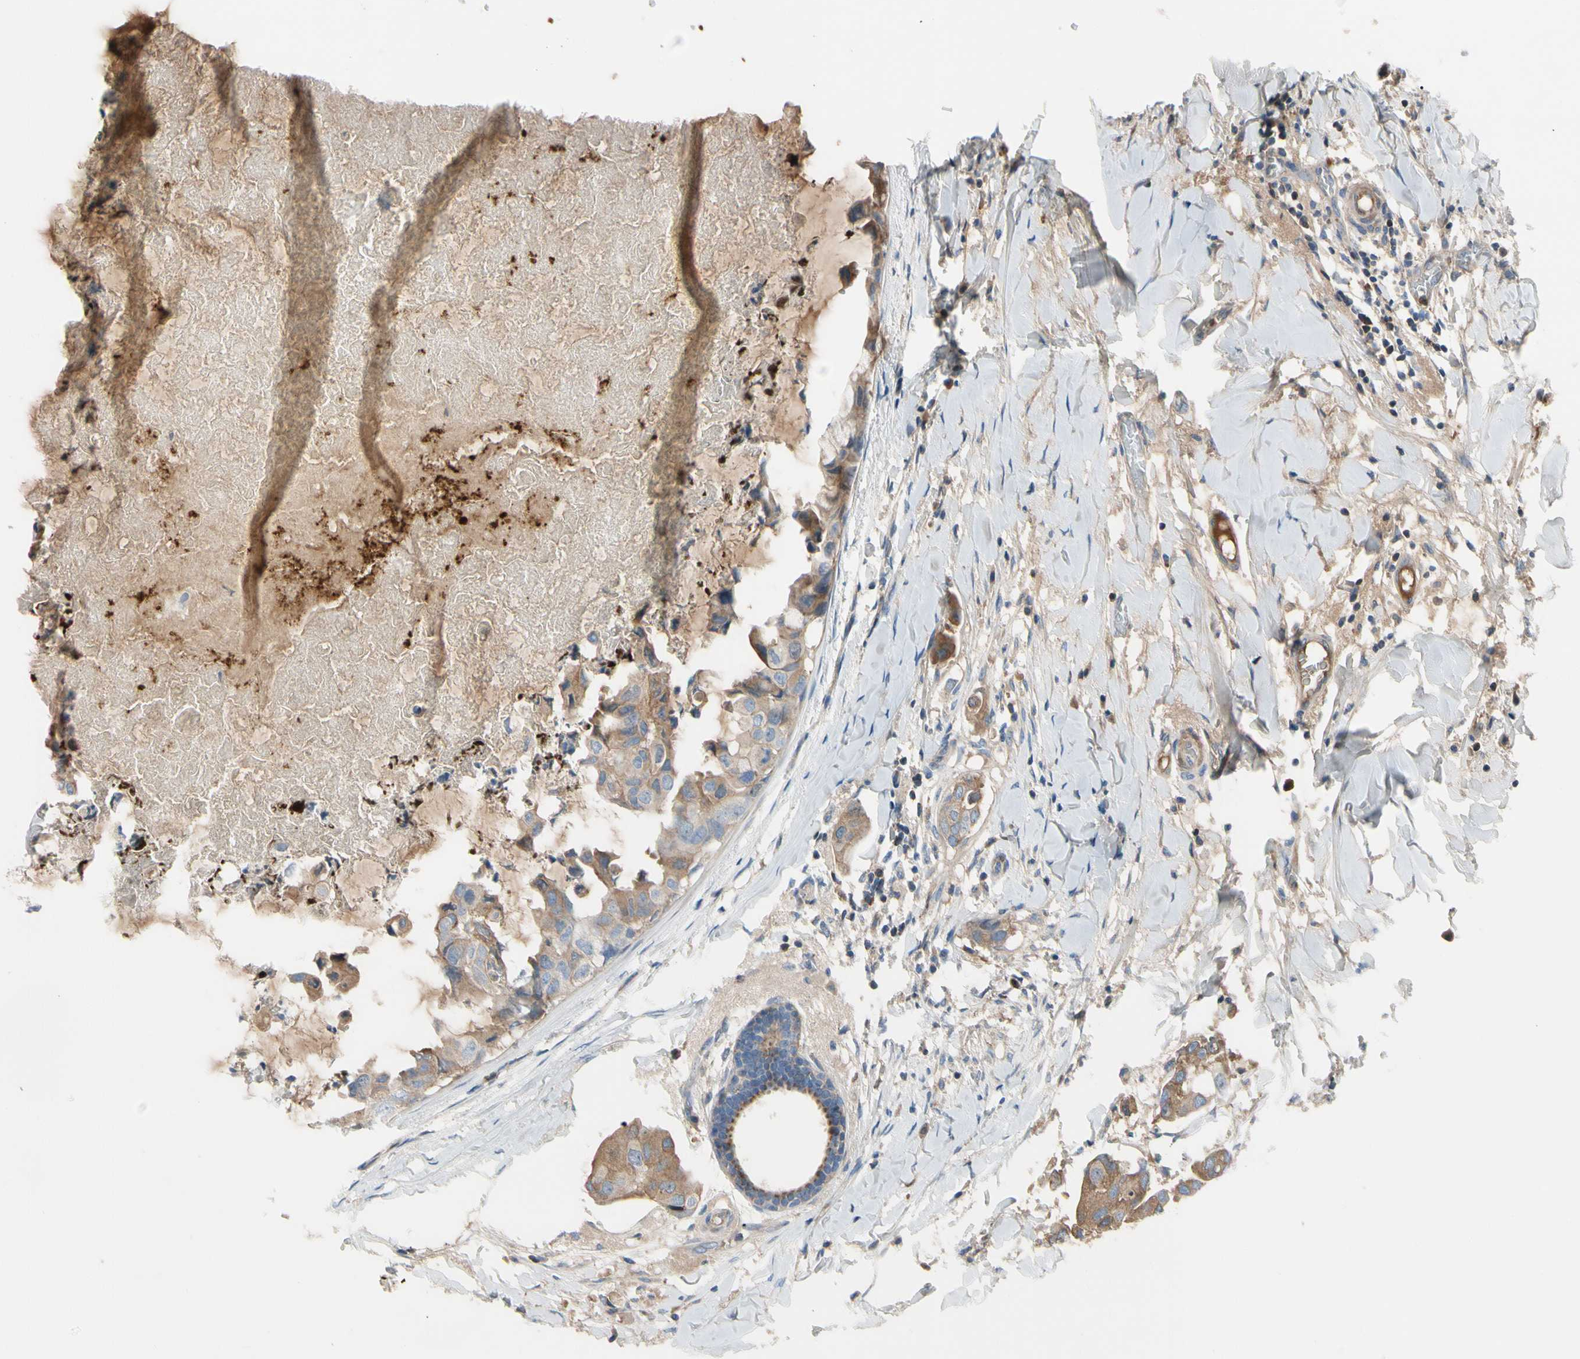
{"staining": {"intensity": "weak", "quantity": ">75%", "location": "cytoplasmic/membranous"}, "tissue": "breast cancer", "cell_type": "Tumor cells", "image_type": "cancer", "snomed": [{"axis": "morphology", "description": "Duct carcinoma"}, {"axis": "topography", "description": "Breast"}], "caption": "Weak cytoplasmic/membranous protein positivity is present in approximately >75% of tumor cells in breast cancer (invasive ductal carcinoma).", "gene": "HJURP", "patient": {"sex": "female", "age": 40}}